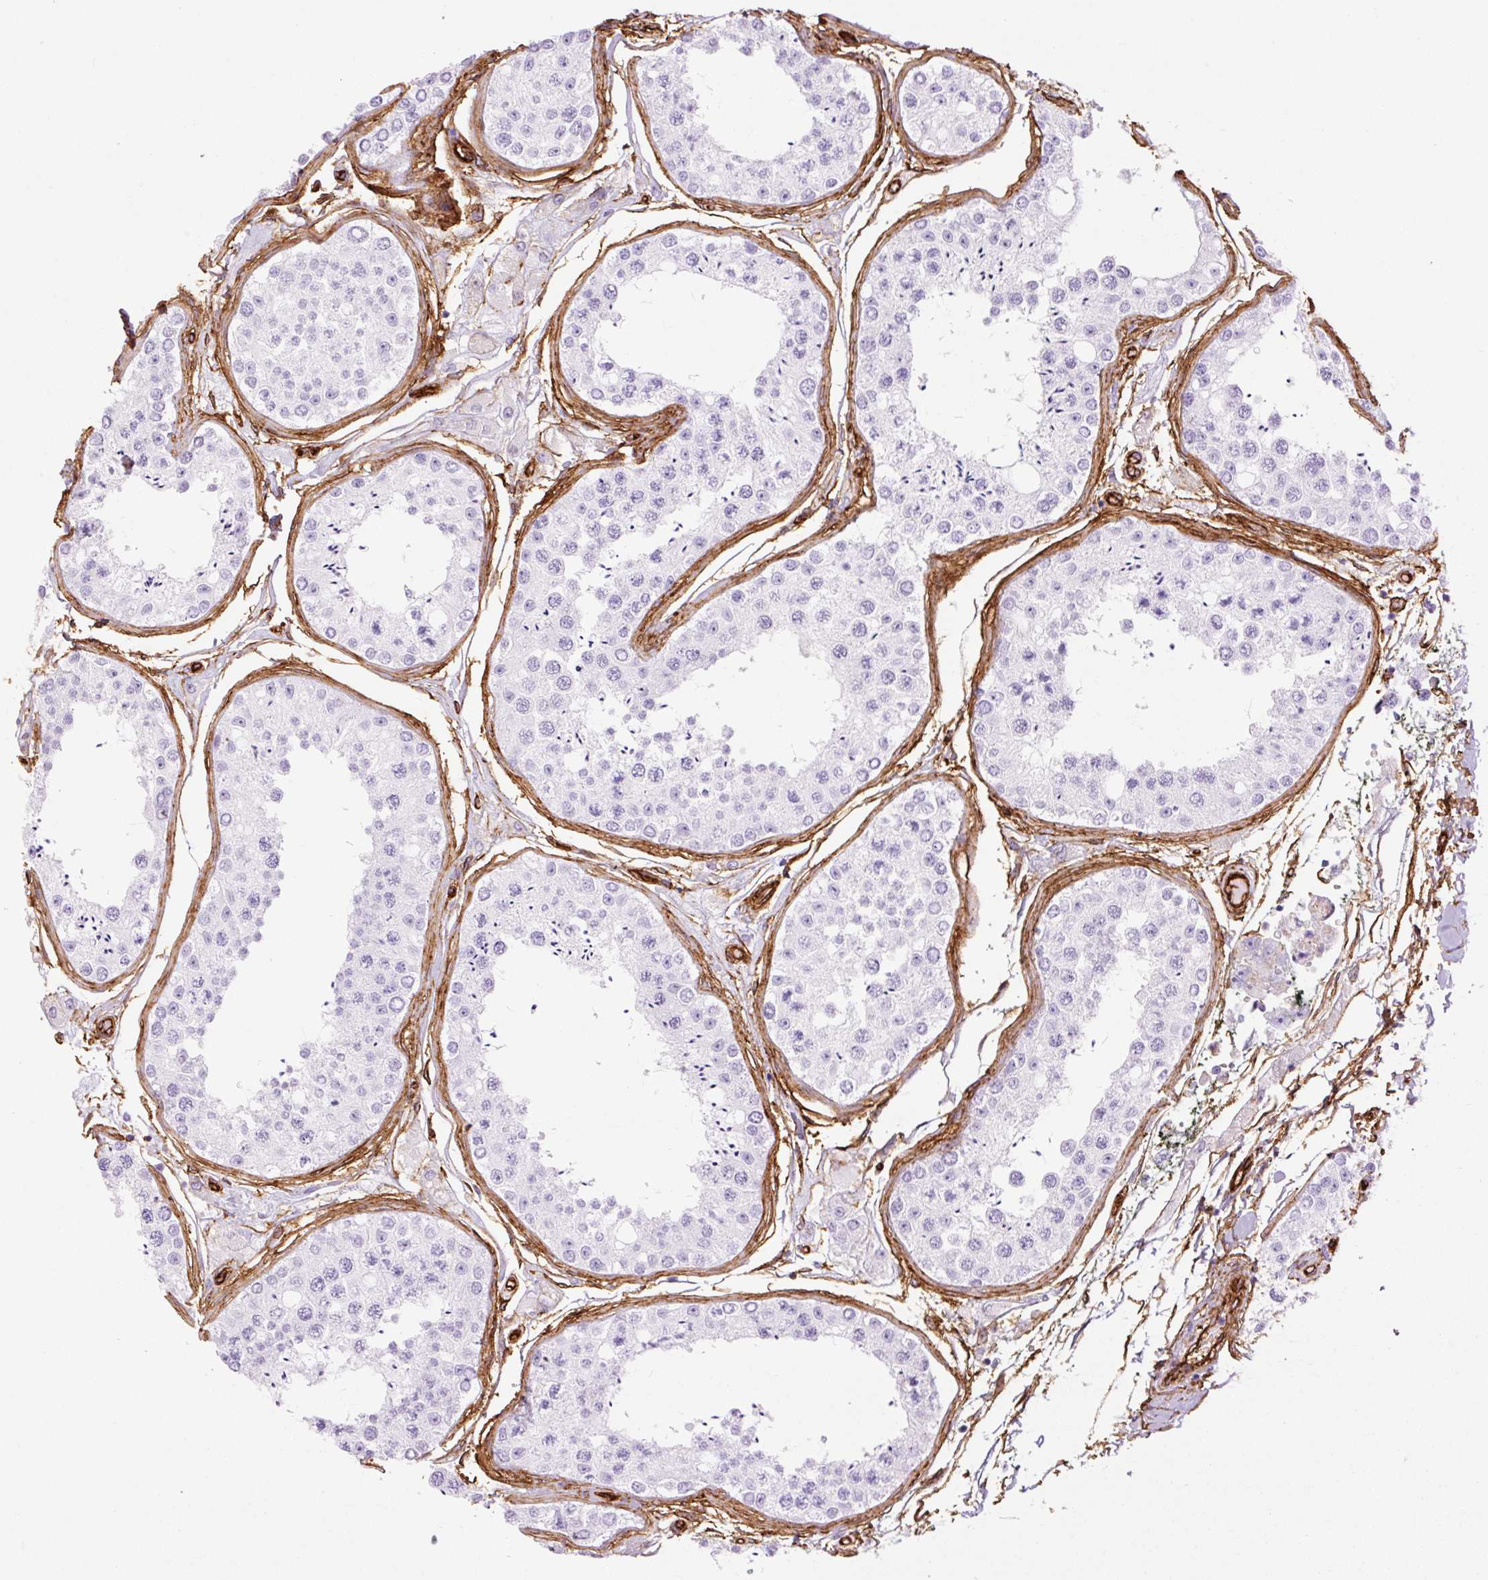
{"staining": {"intensity": "negative", "quantity": "none", "location": "none"}, "tissue": "testis", "cell_type": "Cells in seminiferous ducts", "image_type": "normal", "snomed": [{"axis": "morphology", "description": "Normal tissue, NOS"}, {"axis": "topography", "description": "Testis"}], "caption": "Immunohistochemistry image of benign testis: human testis stained with DAB (3,3'-diaminobenzidine) reveals no significant protein positivity in cells in seminiferous ducts. The staining is performed using DAB (3,3'-diaminobenzidine) brown chromogen with nuclei counter-stained in using hematoxylin.", "gene": "CAV1", "patient": {"sex": "male", "age": 25}}